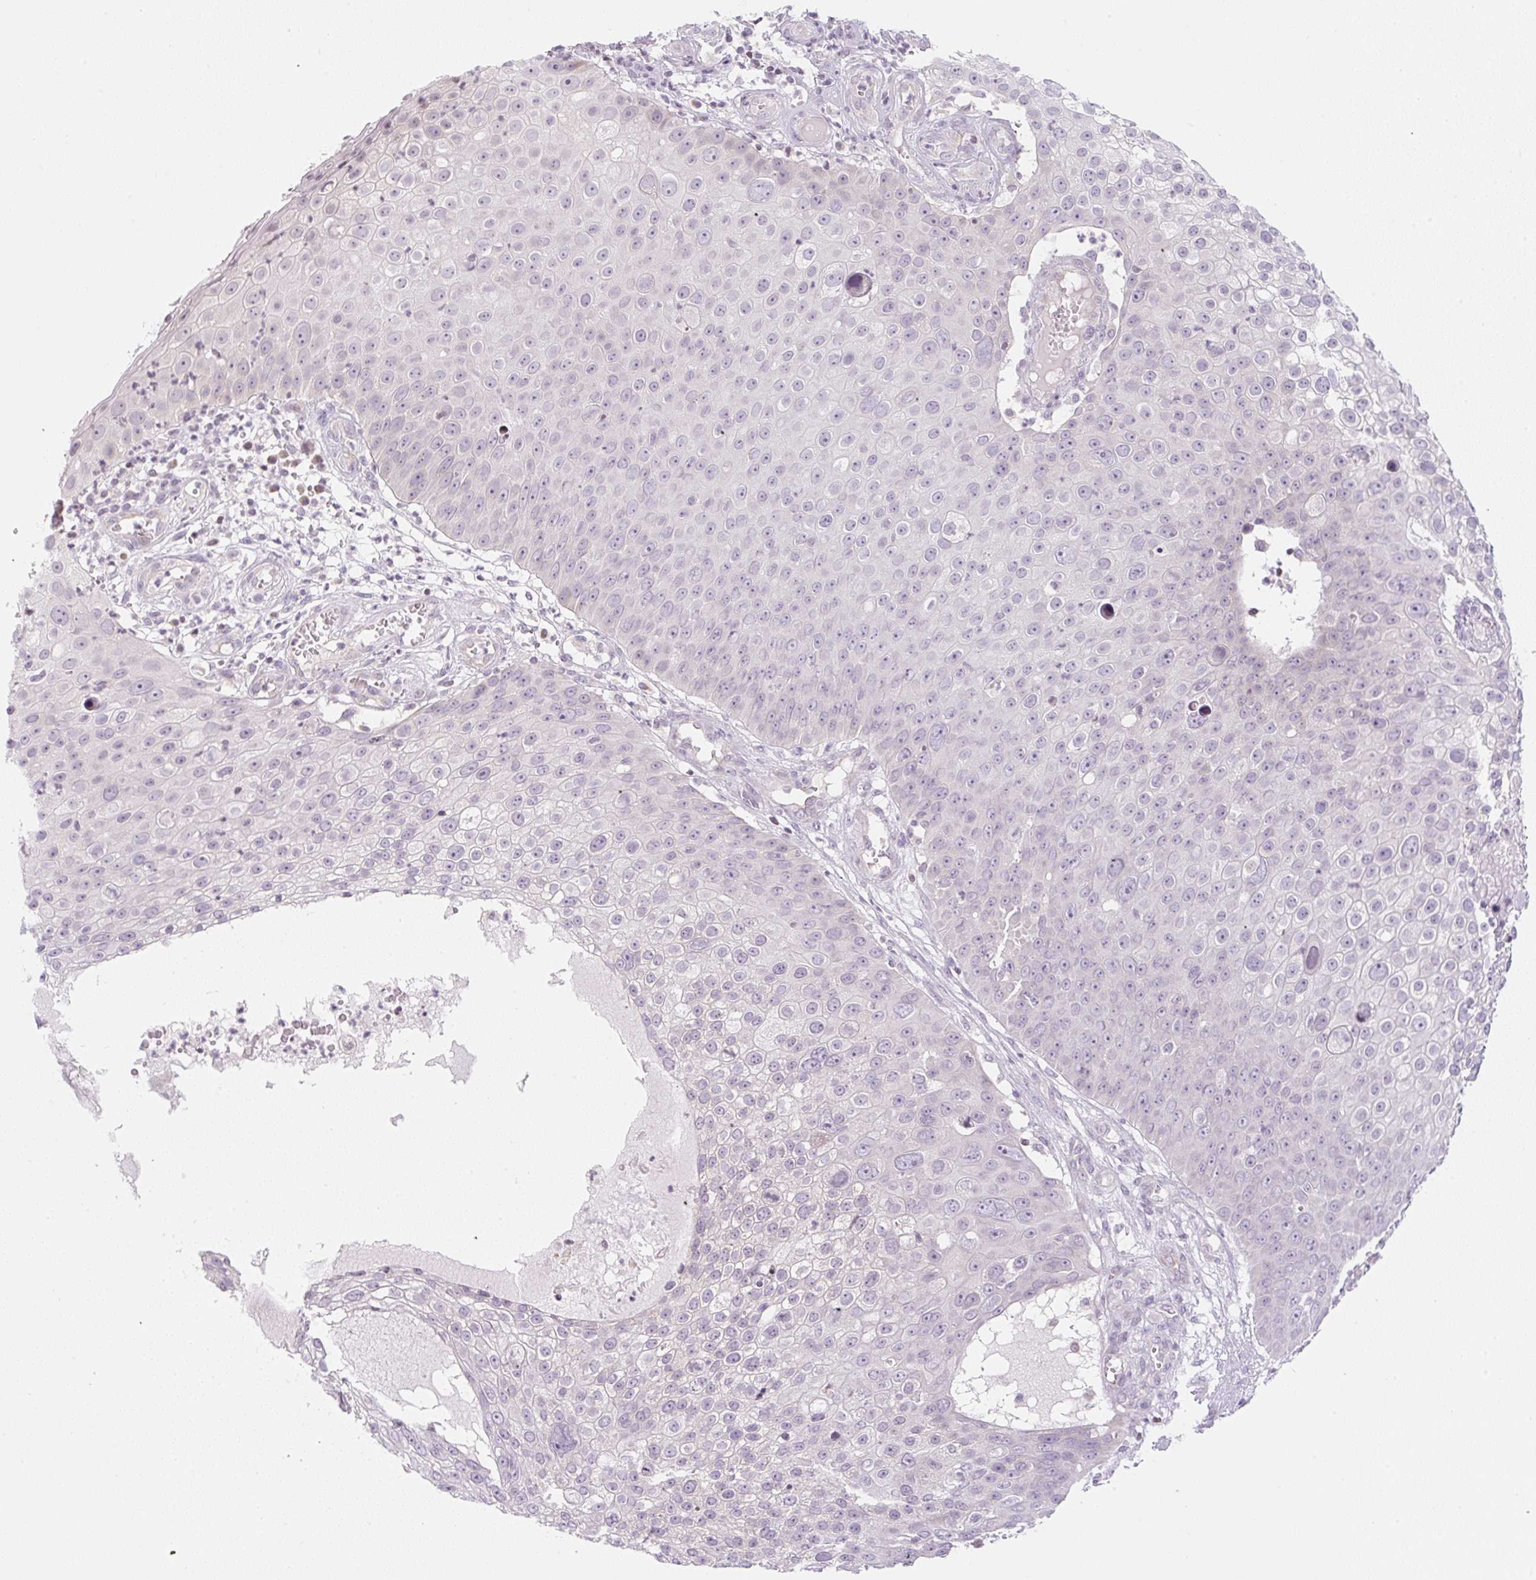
{"staining": {"intensity": "negative", "quantity": "none", "location": "none"}, "tissue": "skin cancer", "cell_type": "Tumor cells", "image_type": "cancer", "snomed": [{"axis": "morphology", "description": "Squamous cell carcinoma, NOS"}, {"axis": "topography", "description": "Skin"}], "caption": "The micrograph displays no significant staining in tumor cells of squamous cell carcinoma (skin).", "gene": "CASKIN1", "patient": {"sex": "male", "age": 71}}